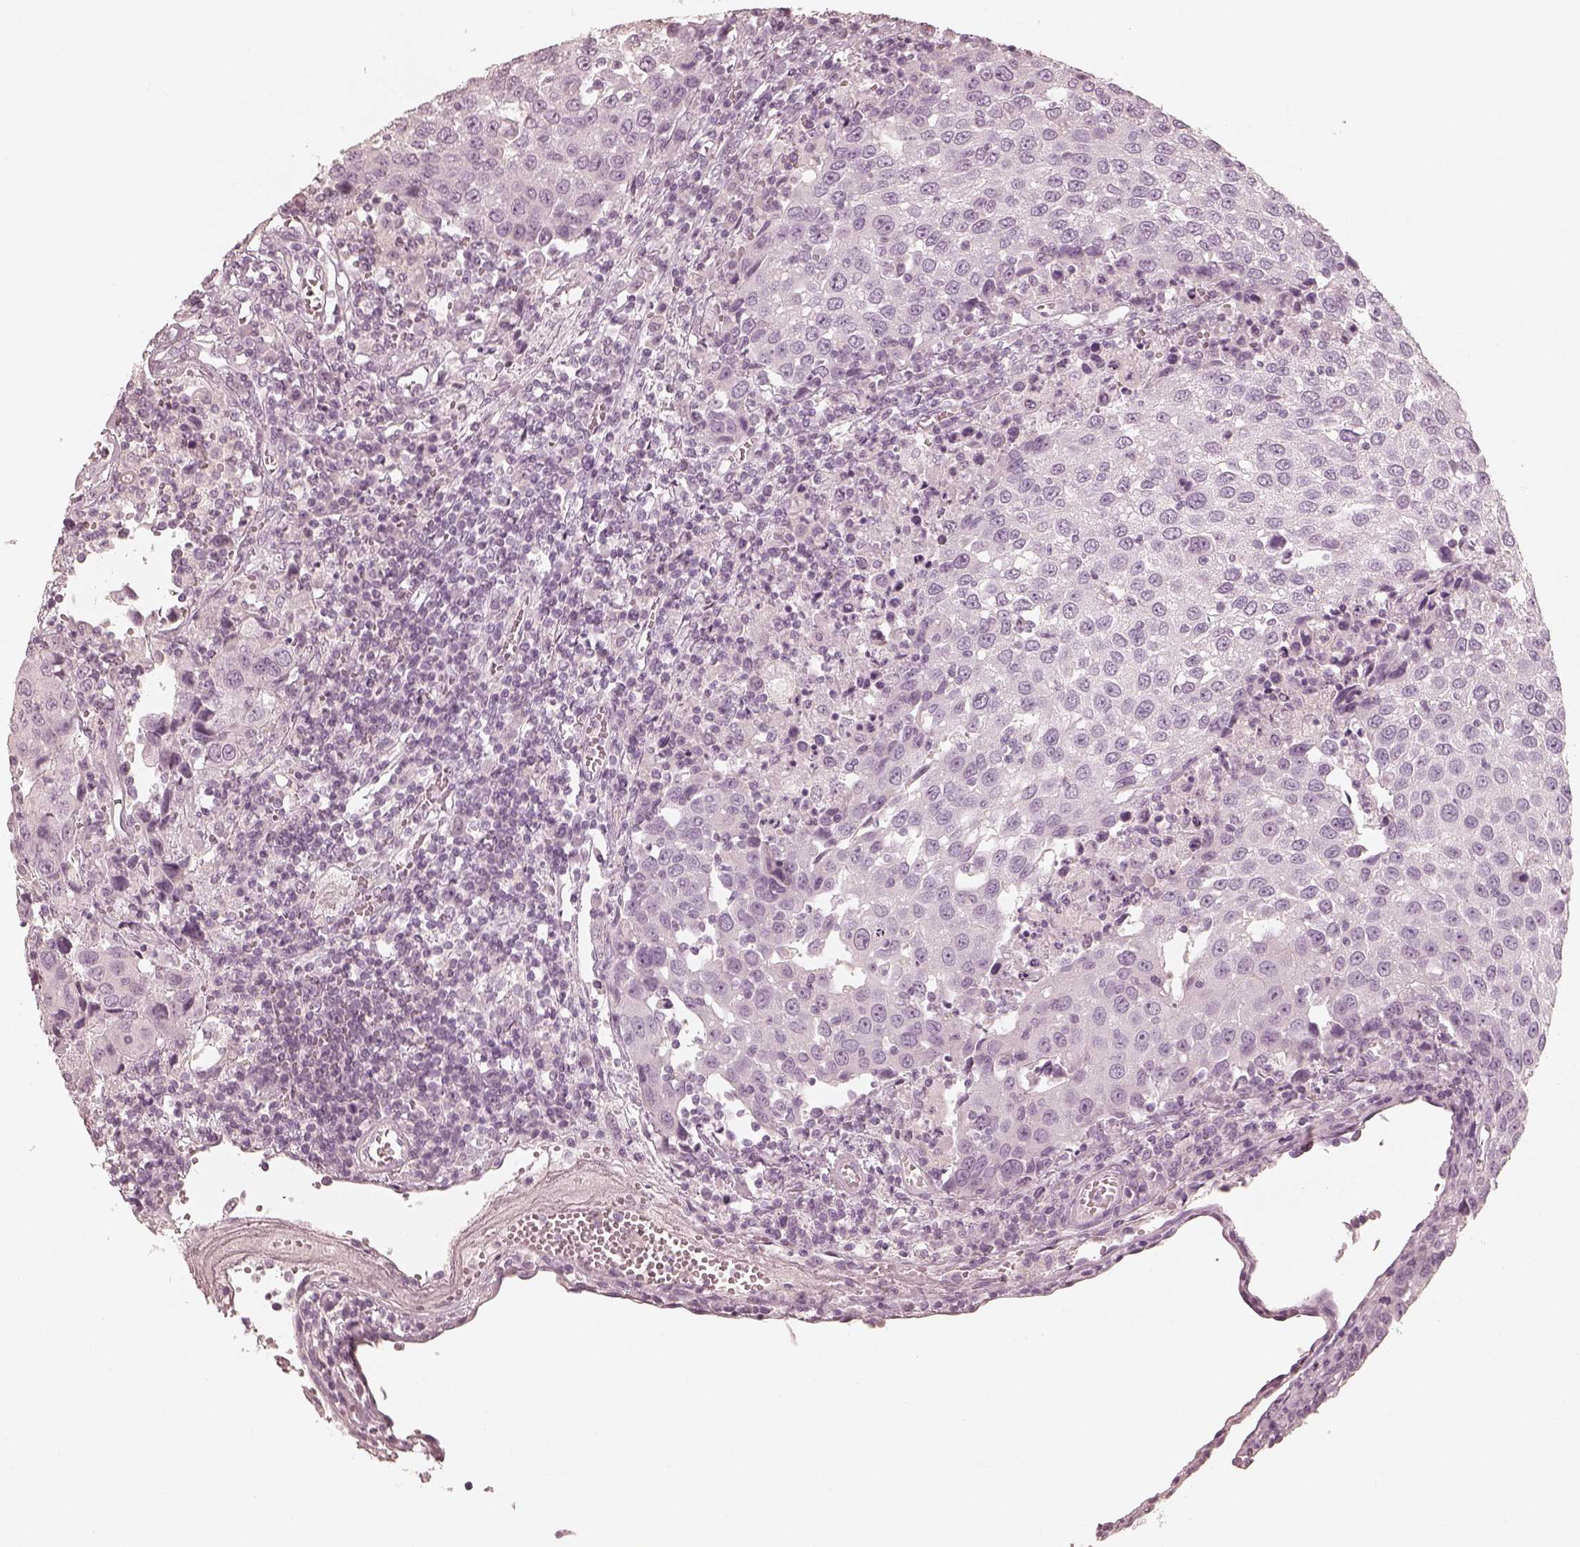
{"staining": {"intensity": "negative", "quantity": "none", "location": "none"}, "tissue": "urothelial cancer", "cell_type": "Tumor cells", "image_type": "cancer", "snomed": [{"axis": "morphology", "description": "Urothelial carcinoma, High grade"}, {"axis": "topography", "description": "Urinary bladder"}], "caption": "Tumor cells show no significant protein staining in urothelial cancer.", "gene": "KRT82", "patient": {"sex": "female", "age": 85}}